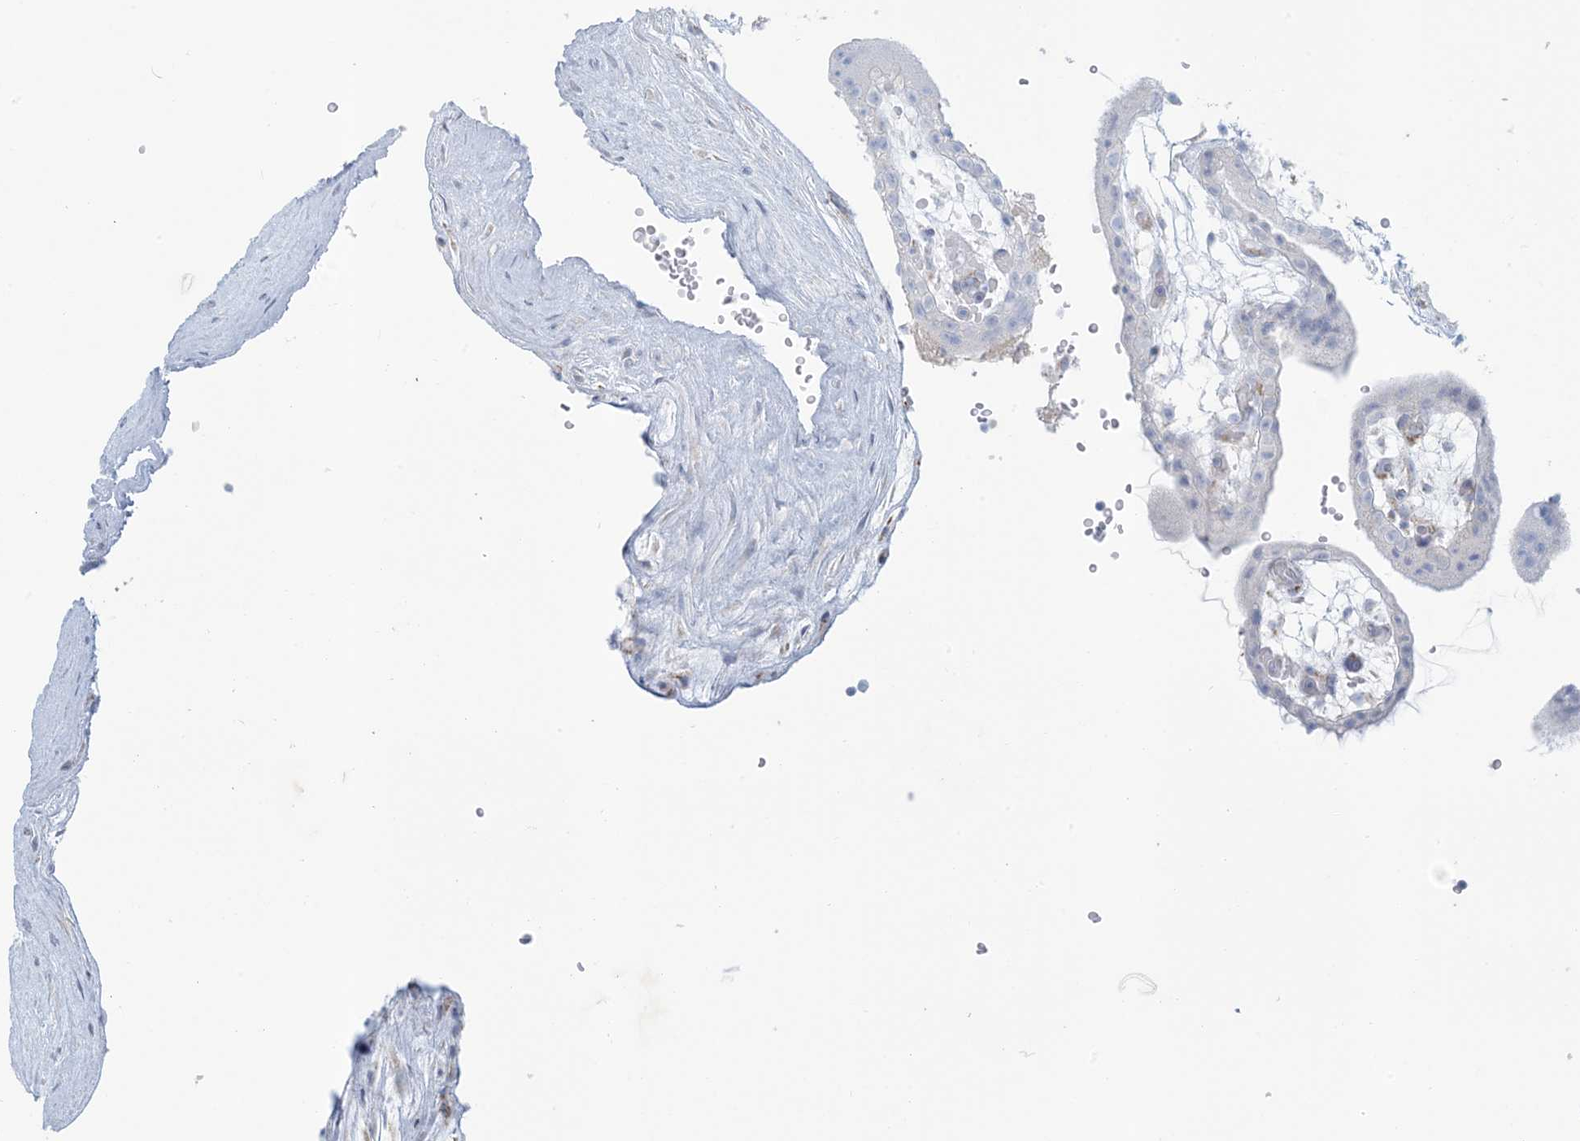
{"staining": {"intensity": "negative", "quantity": "none", "location": "none"}, "tissue": "placenta", "cell_type": "Decidual cells", "image_type": "normal", "snomed": [{"axis": "morphology", "description": "Normal tissue, NOS"}, {"axis": "topography", "description": "Placenta"}], "caption": "Immunohistochemical staining of normal placenta reveals no significant staining in decidual cells. (DAB (3,3'-diaminobenzidine) immunohistochemistry (IHC), high magnification).", "gene": "ZDHHC4", "patient": {"sex": "female", "age": 18}}